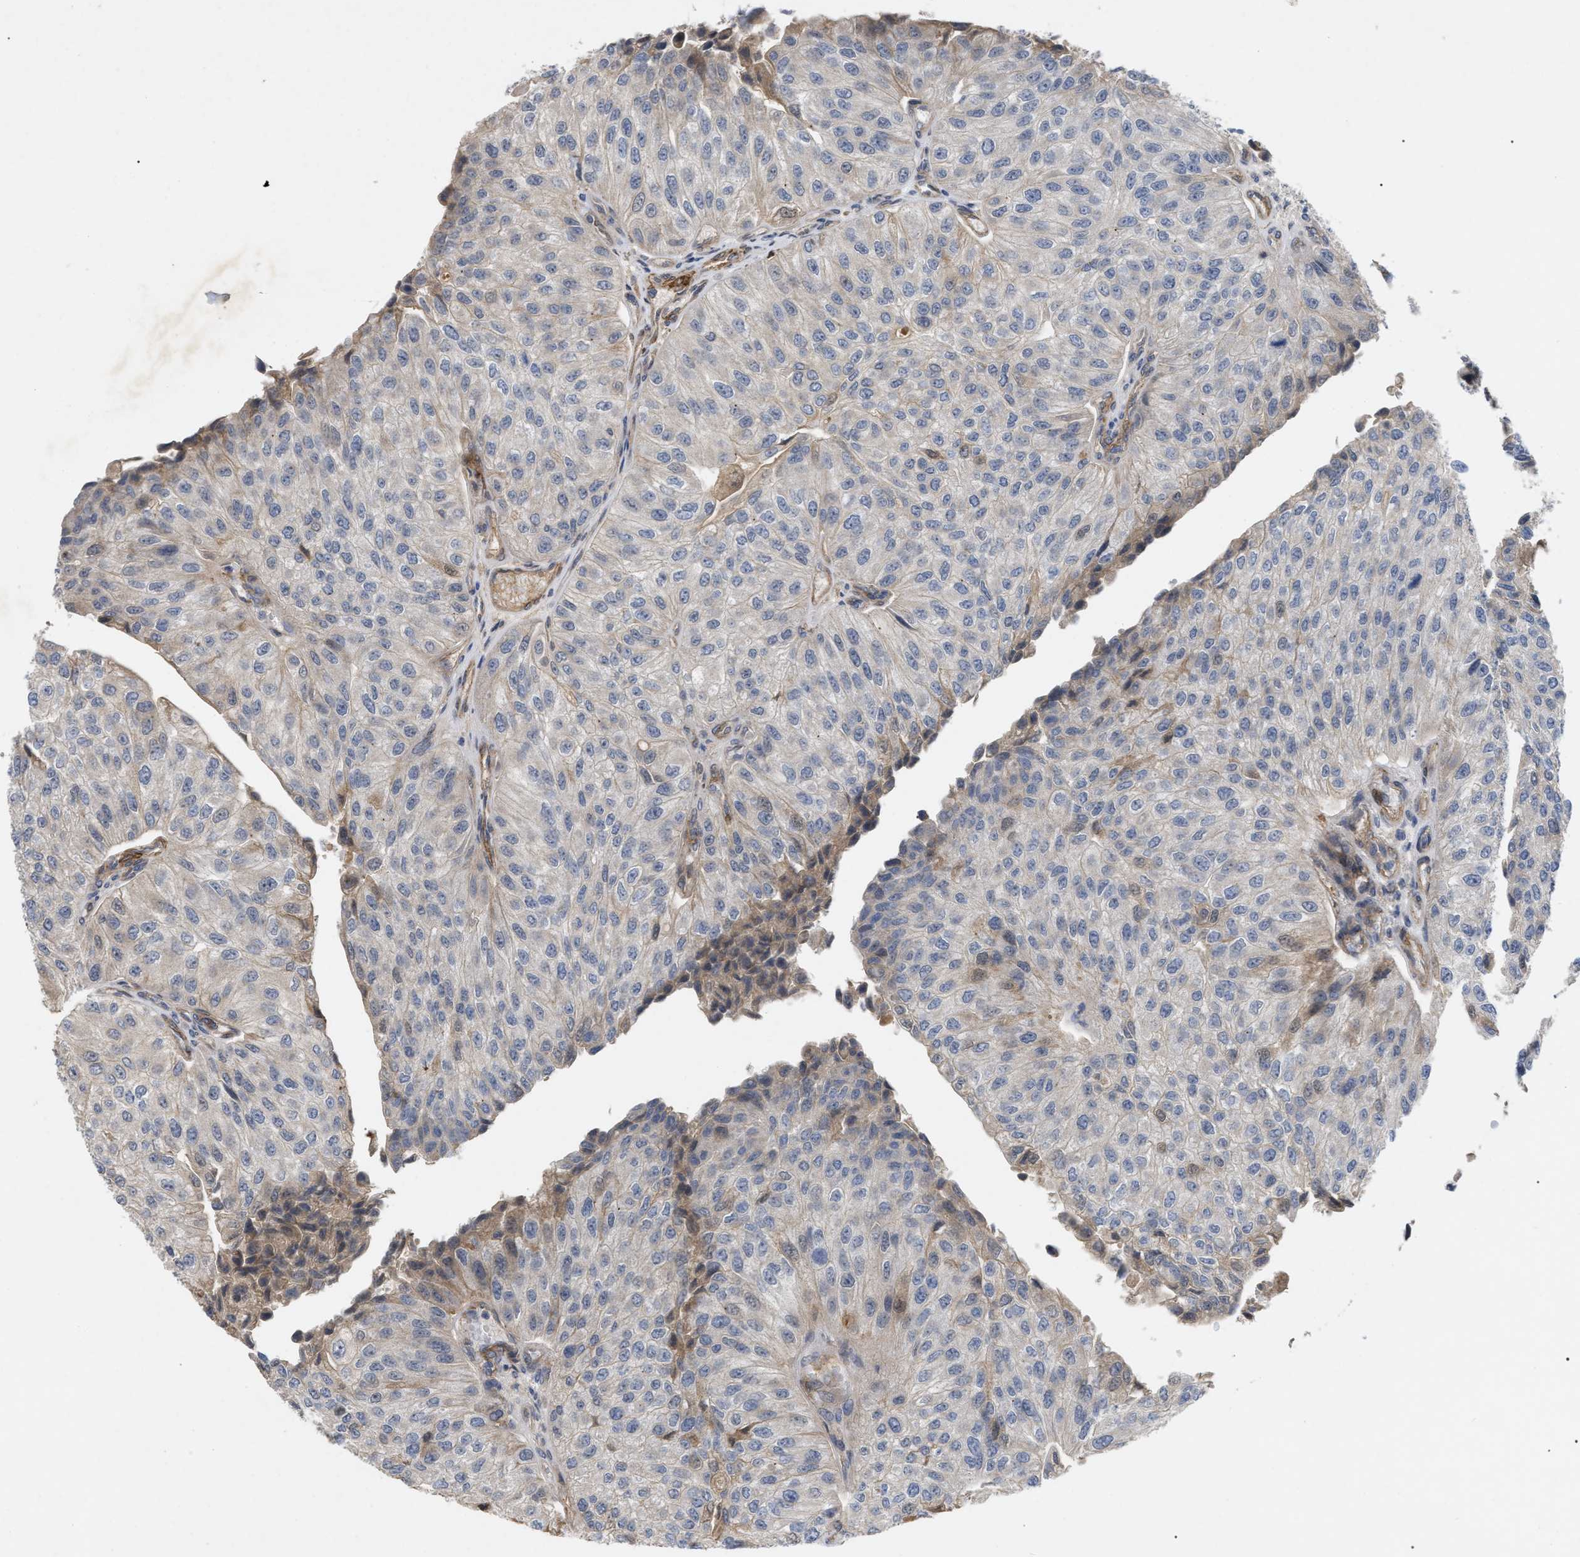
{"staining": {"intensity": "negative", "quantity": "none", "location": "none"}, "tissue": "urothelial cancer", "cell_type": "Tumor cells", "image_type": "cancer", "snomed": [{"axis": "morphology", "description": "Urothelial carcinoma, High grade"}, {"axis": "topography", "description": "Kidney"}, {"axis": "topography", "description": "Urinary bladder"}], "caption": "Protein analysis of urothelial cancer displays no significant expression in tumor cells. The staining was performed using DAB to visualize the protein expression in brown, while the nuclei were stained in blue with hematoxylin (Magnification: 20x).", "gene": "ST6GALNAC6", "patient": {"sex": "male", "age": 77}}